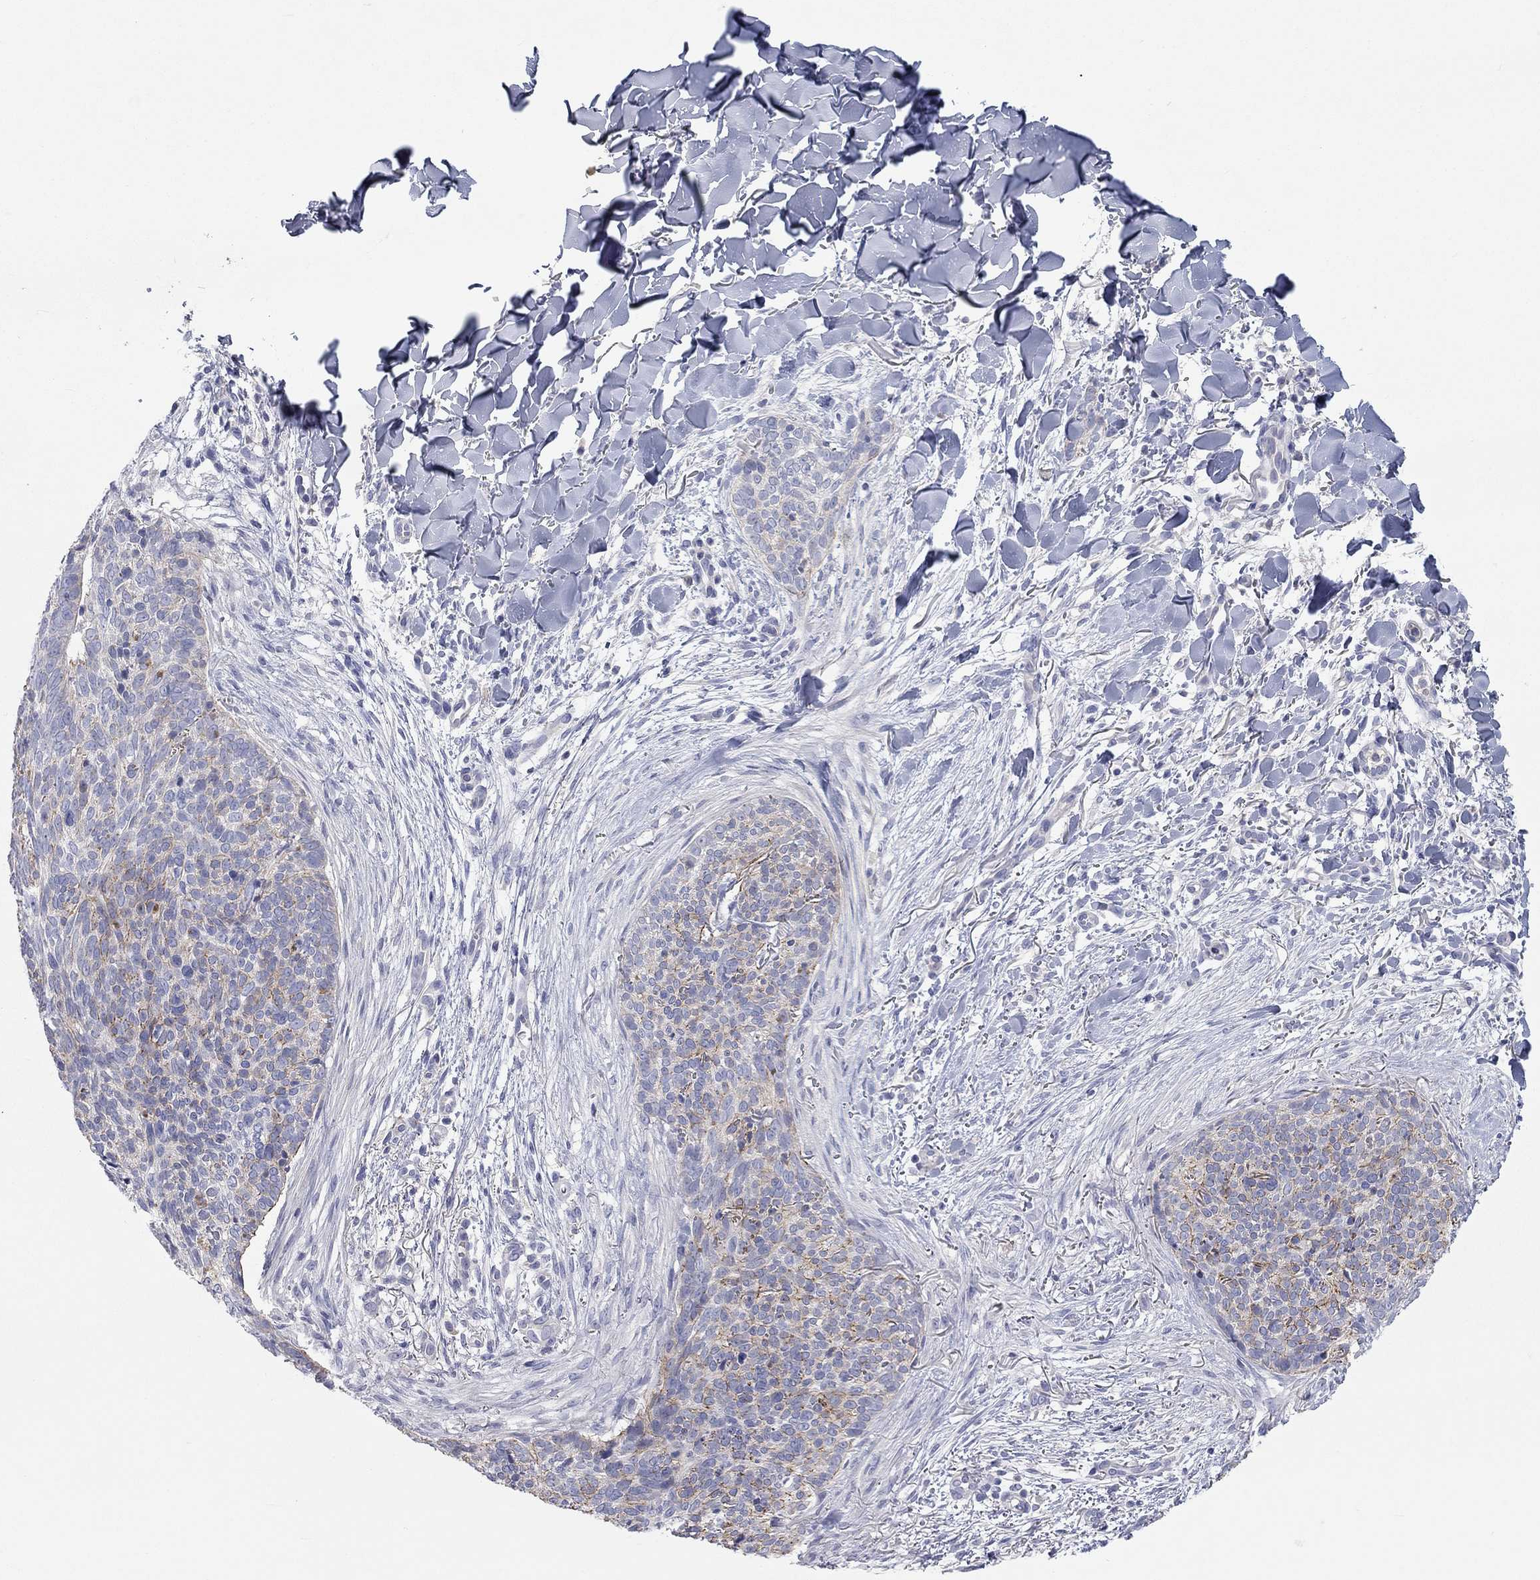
{"staining": {"intensity": "strong", "quantity": "<25%", "location": "cytoplasmic/membranous"}, "tissue": "skin cancer", "cell_type": "Tumor cells", "image_type": "cancer", "snomed": [{"axis": "morphology", "description": "Basal cell carcinoma"}, {"axis": "topography", "description": "Skin"}], "caption": "Protein staining by immunohistochemistry (IHC) shows strong cytoplasmic/membranous expression in approximately <25% of tumor cells in skin cancer.", "gene": "RCAN1", "patient": {"sex": "male", "age": 64}}